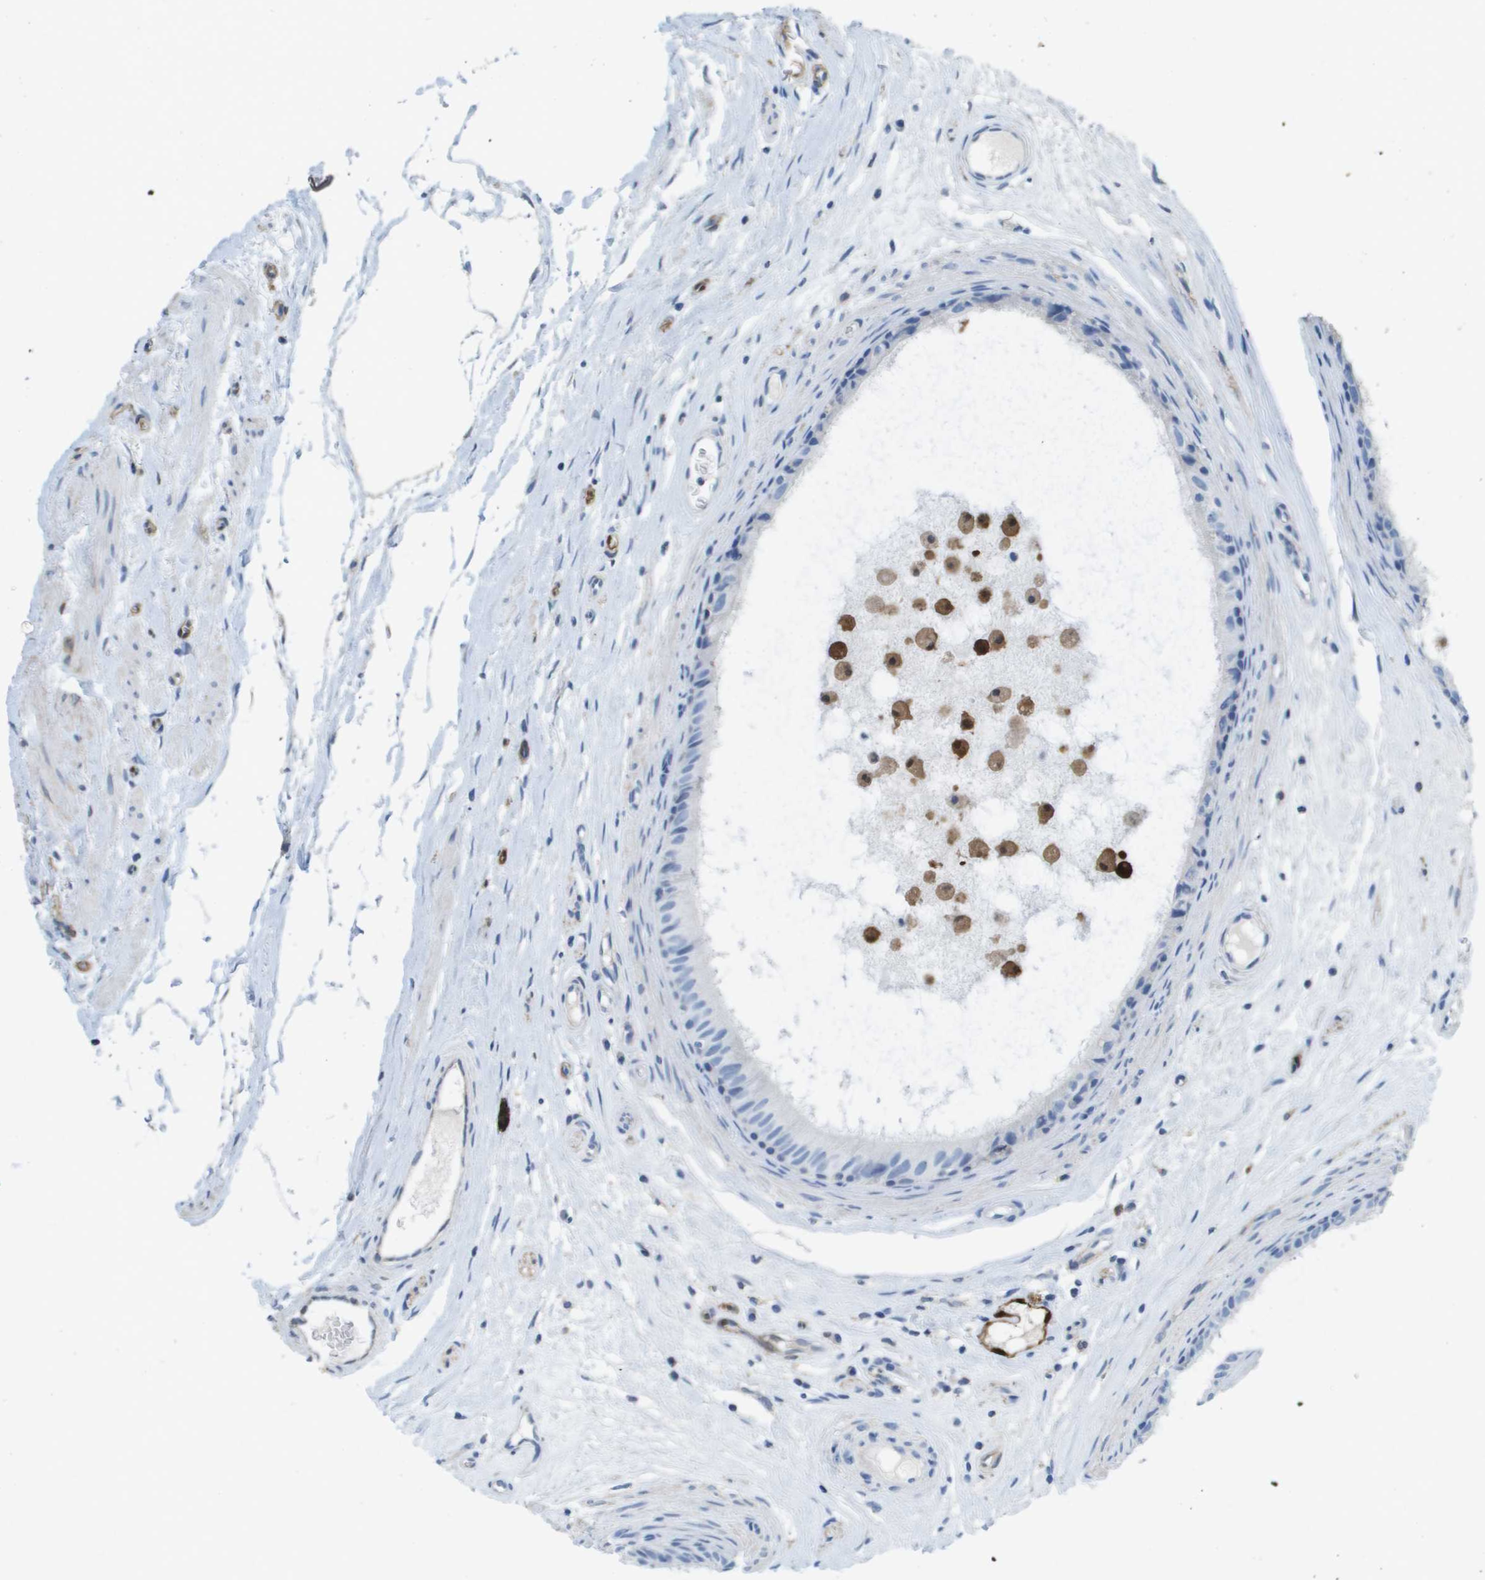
{"staining": {"intensity": "negative", "quantity": "none", "location": "none"}, "tissue": "epididymis", "cell_type": "Glandular cells", "image_type": "normal", "snomed": [{"axis": "morphology", "description": "Normal tissue, NOS"}, {"axis": "morphology", "description": "Inflammation, NOS"}, {"axis": "topography", "description": "Epididymis"}], "caption": "DAB (3,3'-diaminobenzidine) immunohistochemical staining of unremarkable epididymis shows no significant positivity in glandular cells. (DAB immunohistochemistry, high magnification).", "gene": "FABP5", "patient": {"sex": "male", "age": 85}}